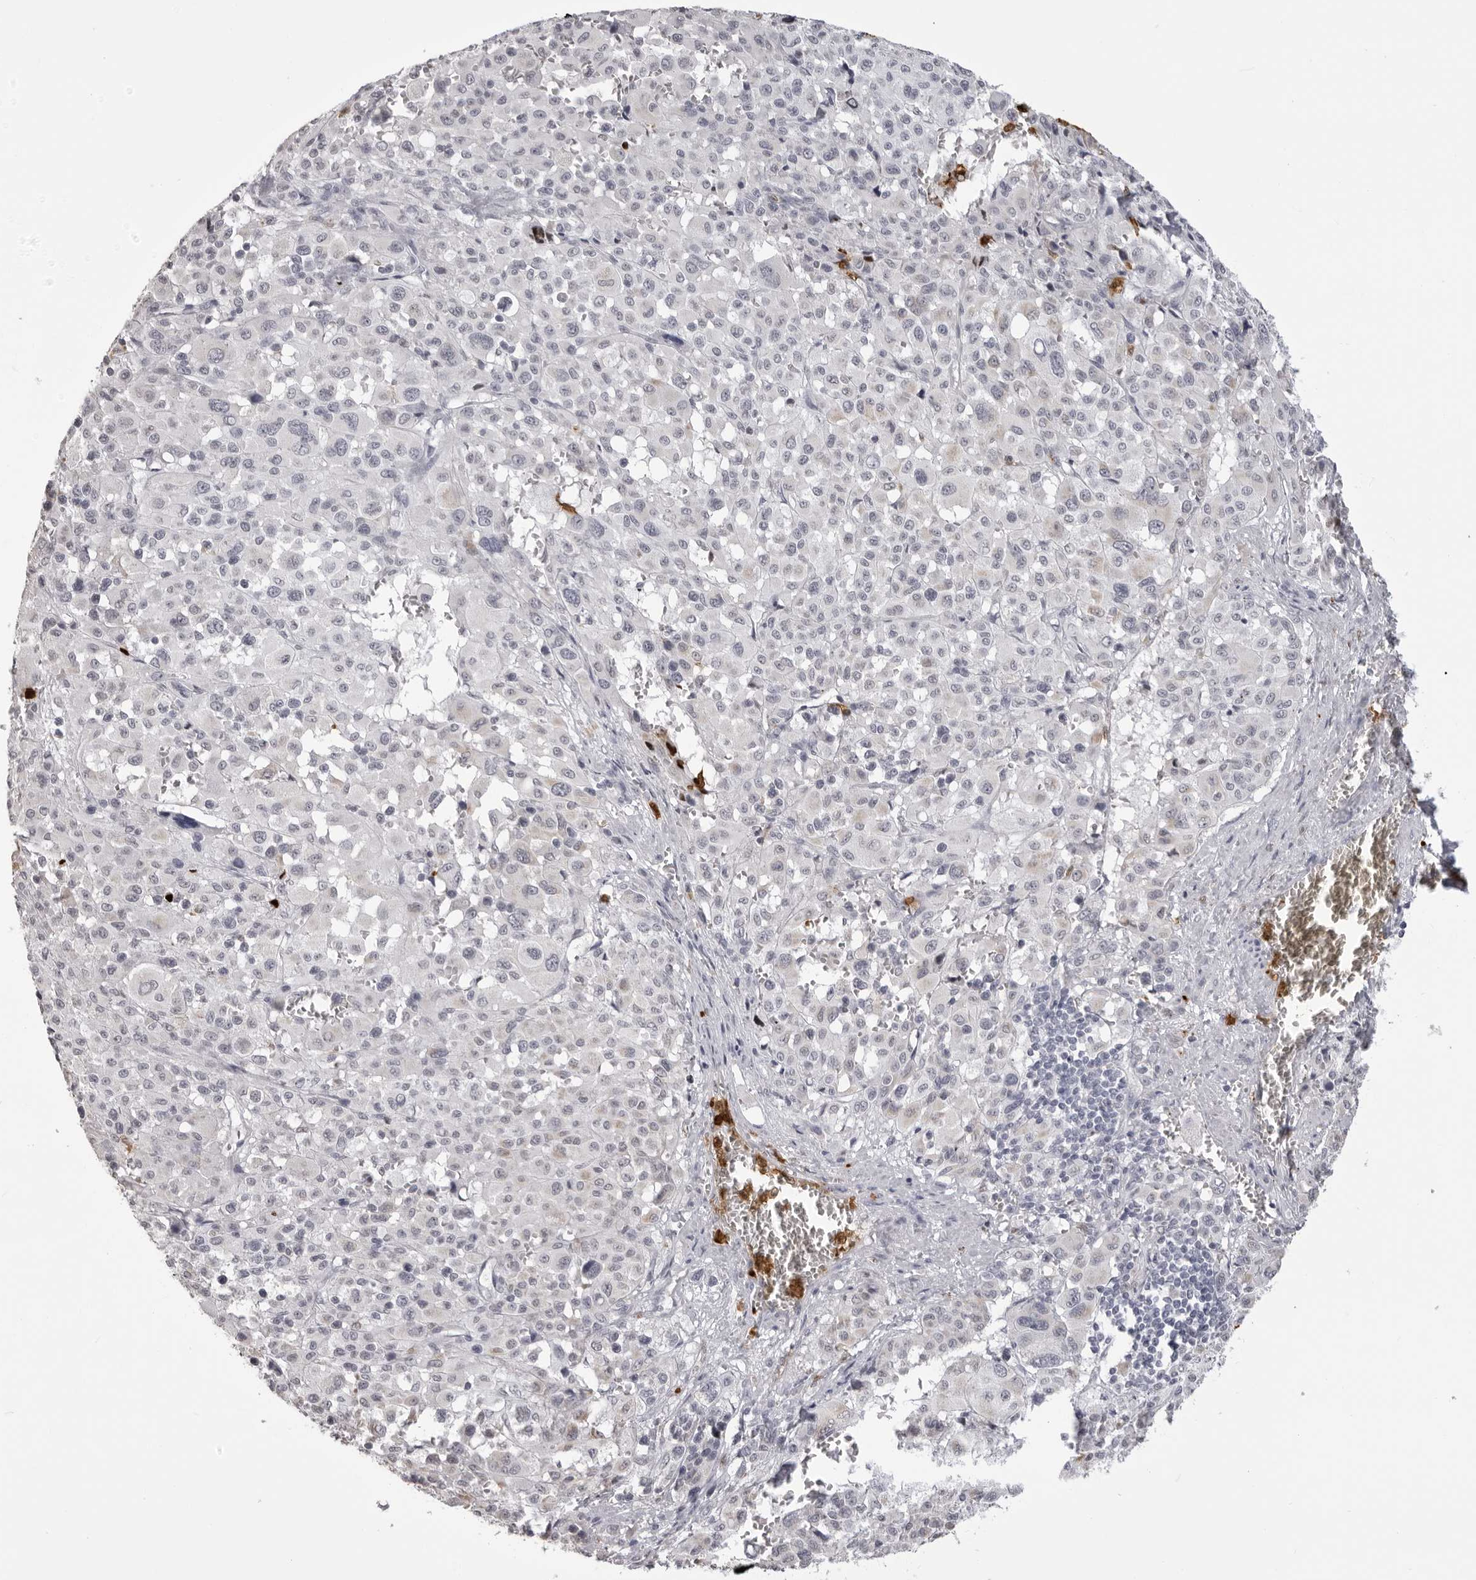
{"staining": {"intensity": "negative", "quantity": "none", "location": "none"}, "tissue": "melanoma", "cell_type": "Tumor cells", "image_type": "cancer", "snomed": [{"axis": "morphology", "description": "Malignant melanoma, Metastatic site"}, {"axis": "topography", "description": "Skin"}], "caption": "Immunohistochemistry histopathology image of human melanoma stained for a protein (brown), which demonstrates no staining in tumor cells. The staining is performed using DAB (3,3'-diaminobenzidine) brown chromogen with nuclei counter-stained in using hematoxylin.", "gene": "IL31", "patient": {"sex": "female", "age": 74}}